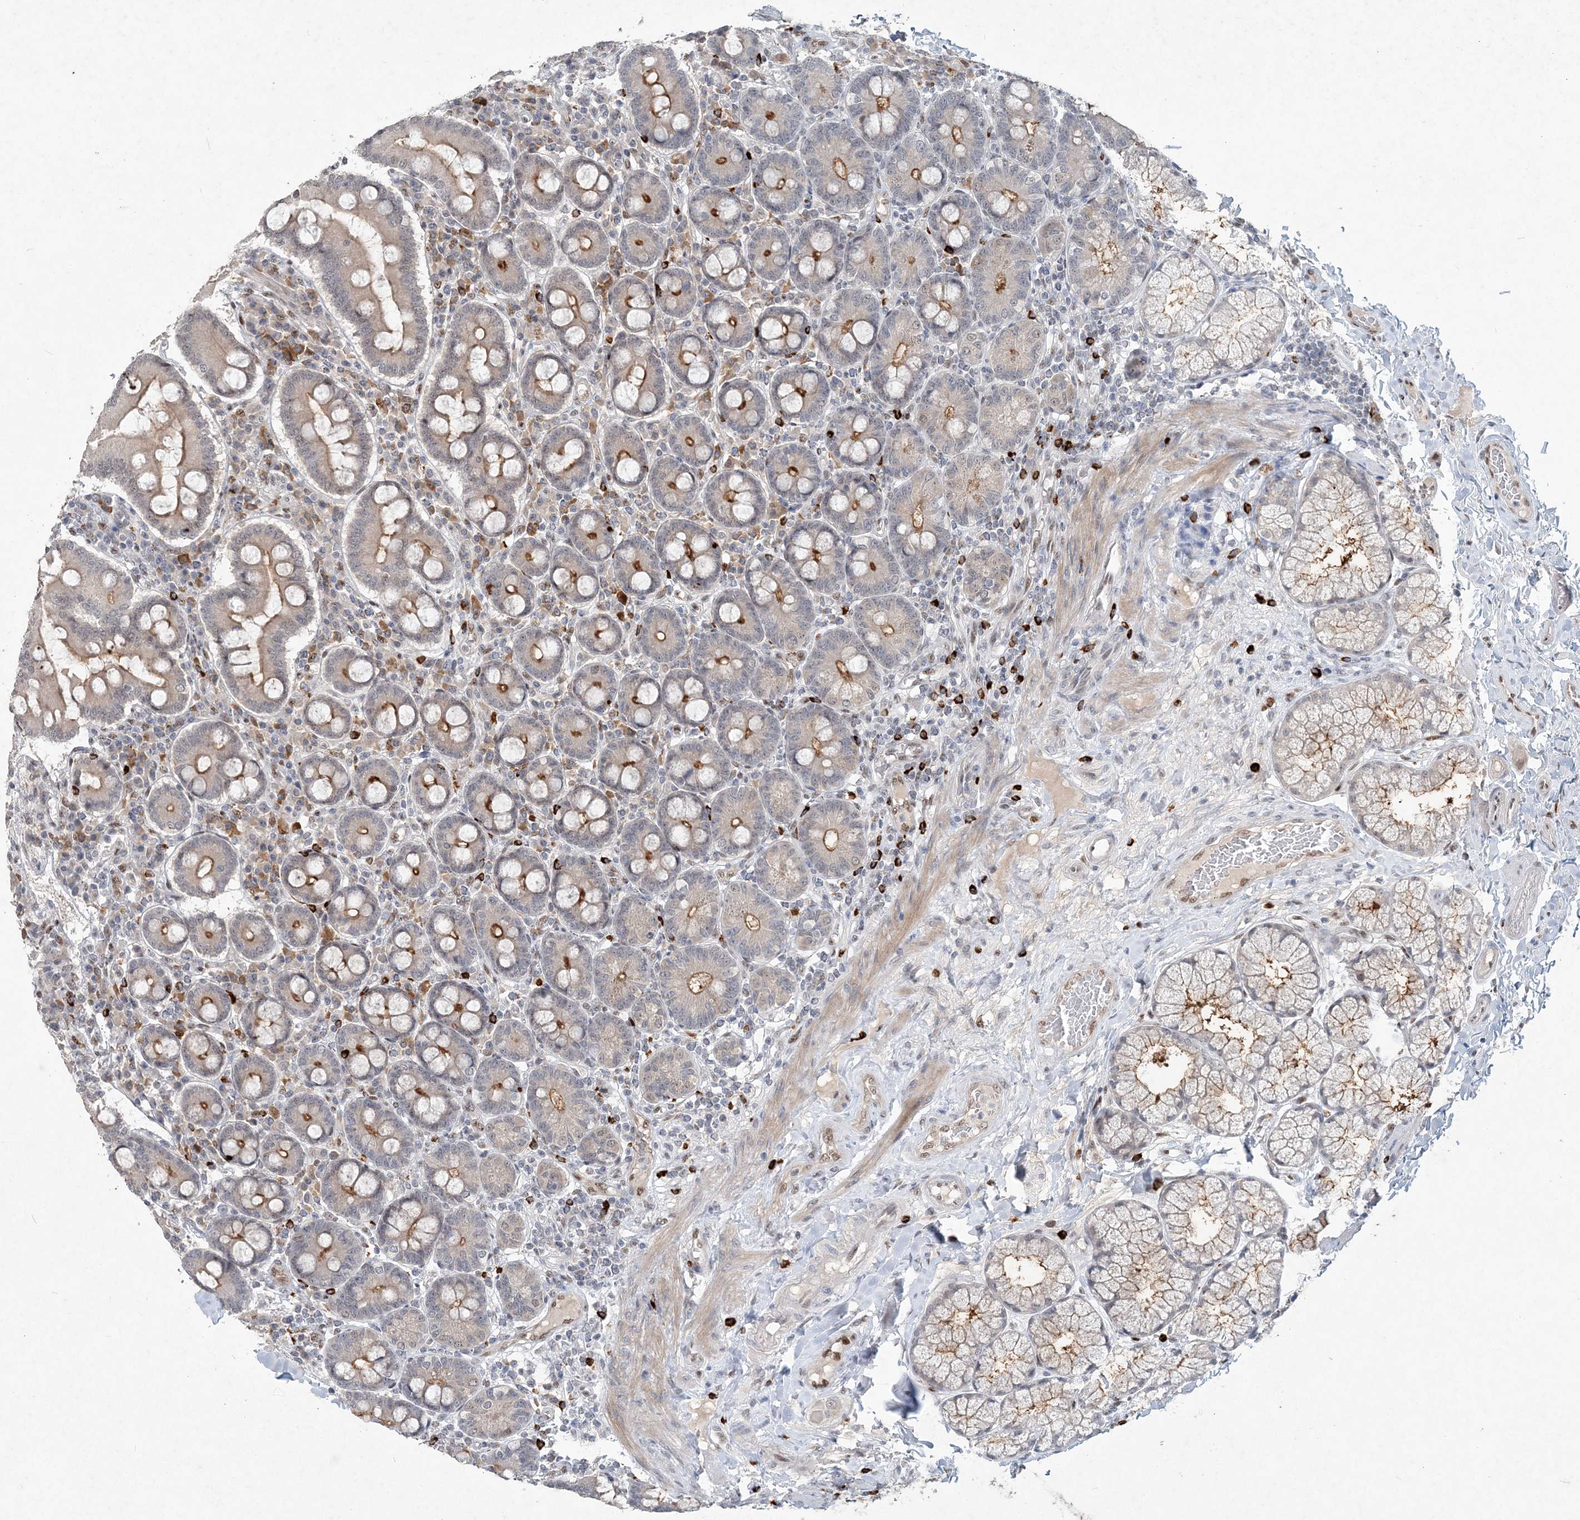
{"staining": {"intensity": "moderate", "quantity": "<25%", "location": "cytoplasmic/membranous"}, "tissue": "duodenum", "cell_type": "Glandular cells", "image_type": "normal", "snomed": [{"axis": "morphology", "description": "Normal tissue, NOS"}, {"axis": "topography", "description": "Duodenum"}], "caption": "Immunohistochemical staining of normal duodenum demonstrates low levels of moderate cytoplasmic/membranous expression in about <25% of glandular cells. (brown staining indicates protein expression, while blue staining denotes nuclei).", "gene": "GIN1", "patient": {"sex": "male", "age": 50}}